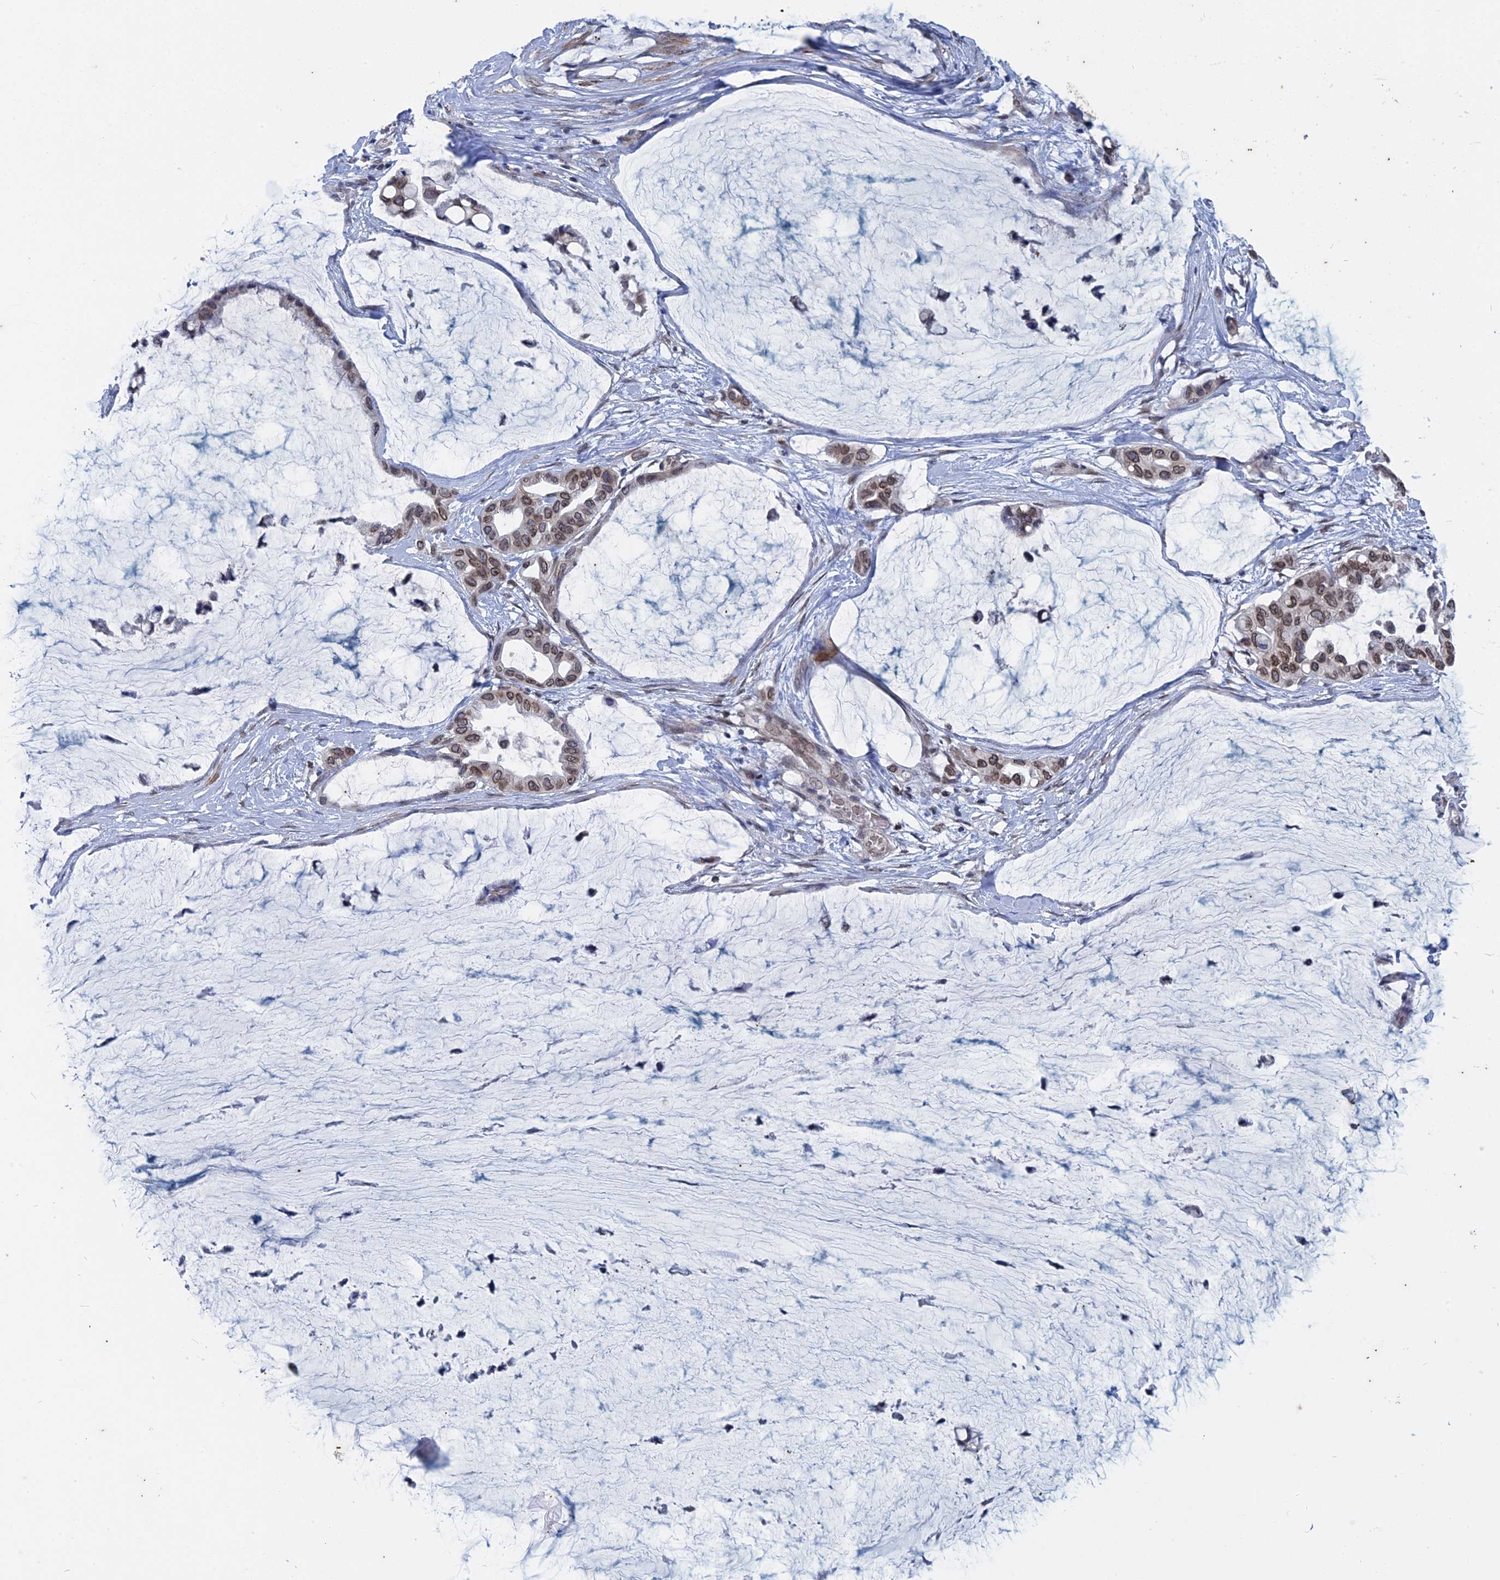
{"staining": {"intensity": "moderate", "quantity": ">75%", "location": "nuclear"}, "tissue": "ovarian cancer", "cell_type": "Tumor cells", "image_type": "cancer", "snomed": [{"axis": "morphology", "description": "Cystadenocarcinoma, mucinous, NOS"}, {"axis": "topography", "description": "Ovary"}], "caption": "An image showing moderate nuclear positivity in approximately >75% of tumor cells in mucinous cystadenocarcinoma (ovarian), as visualized by brown immunohistochemical staining.", "gene": "MTRF1", "patient": {"sex": "female", "age": 39}}